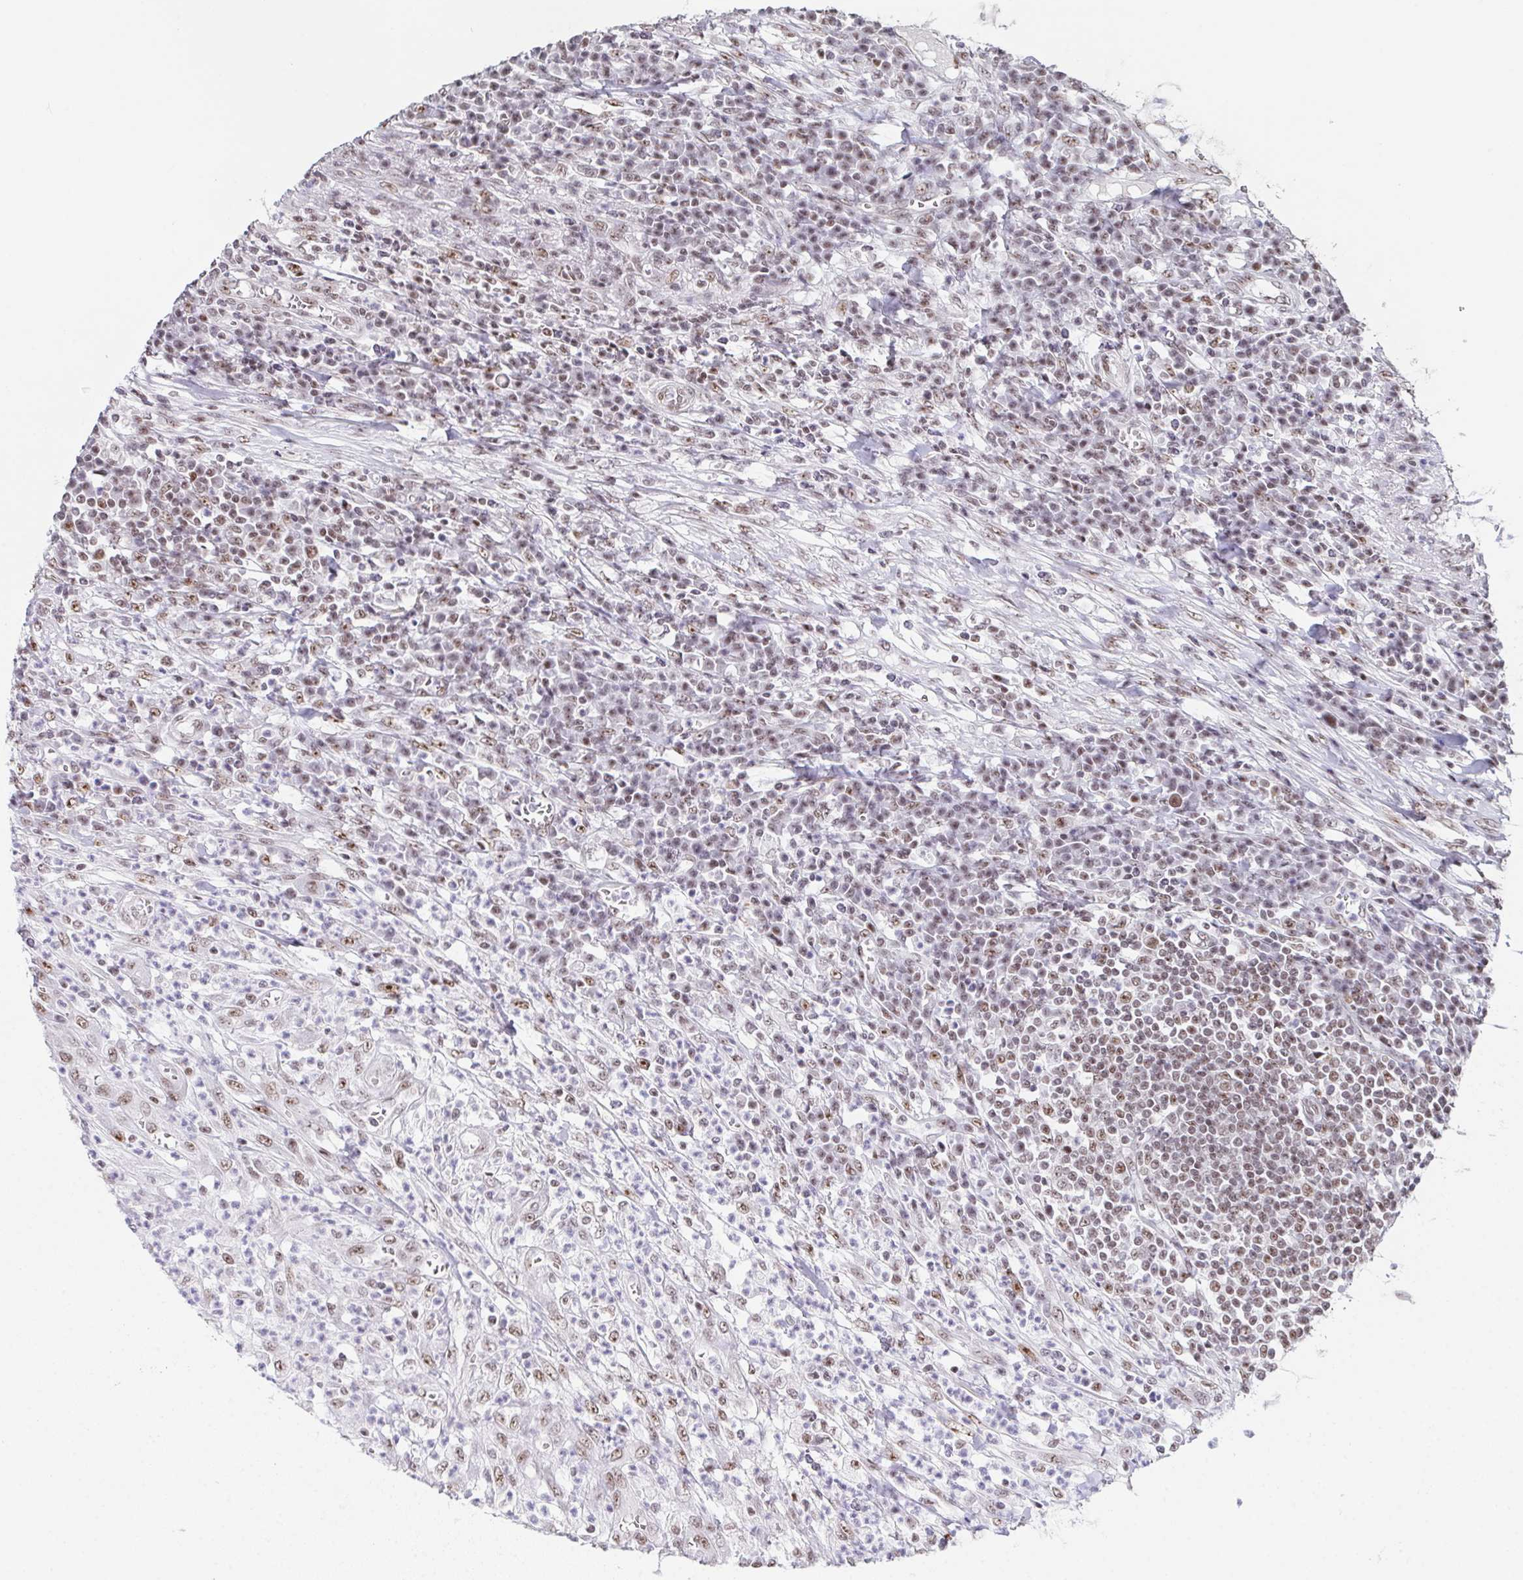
{"staining": {"intensity": "moderate", "quantity": ">75%", "location": "nuclear"}, "tissue": "colorectal cancer", "cell_type": "Tumor cells", "image_type": "cancer", "snomed": [{"axis": "morphology", "description": "Adenocarcinoma, NOS"}, {"axis": "topography", "description": "Colon"}], "caption": "Protein expression analysis of adenocarcinoma (colorectal) shows moderate nuclear expression in about >75% of tumor cells.", "gene": "ZNF800", "patient": {"sex": "male", "age": 65}}